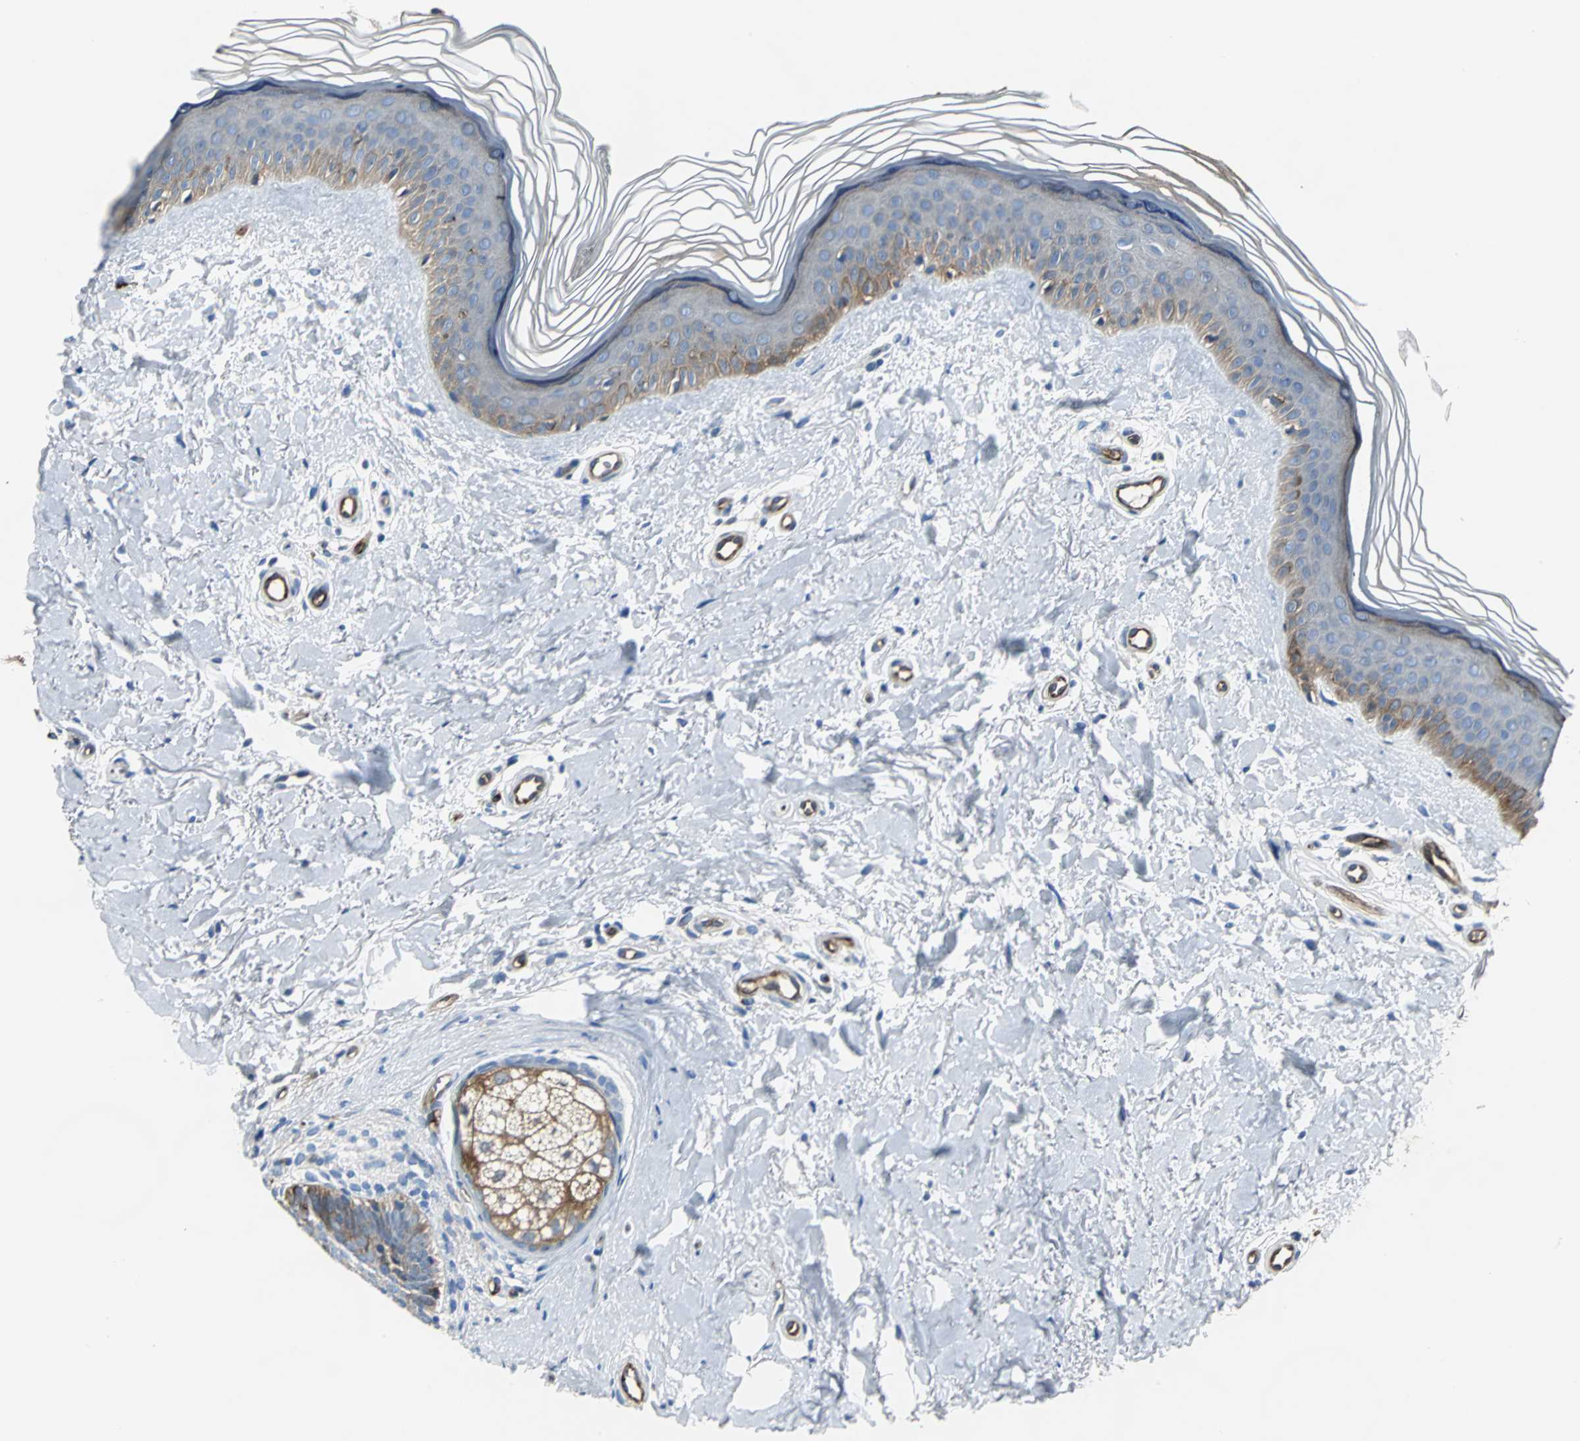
{"staining": {"intensity": "negative", "quantity": "none", "location": "none"}, "tissue": "skin", "cell_type": "Fibroblasts", "image_type": "normal", "snomed": [{"axis": "morphology", "description": "Normal tissue, NOS"}, {"axis": "topography", "description": "Skin"}], "caption": "This is an immunohistochemistry histopathology image of benign human skin. There is no positivity in fibroblasts.", "gene": "ENSG00000285130", "patient": {"sex": "female", "age": 19}}